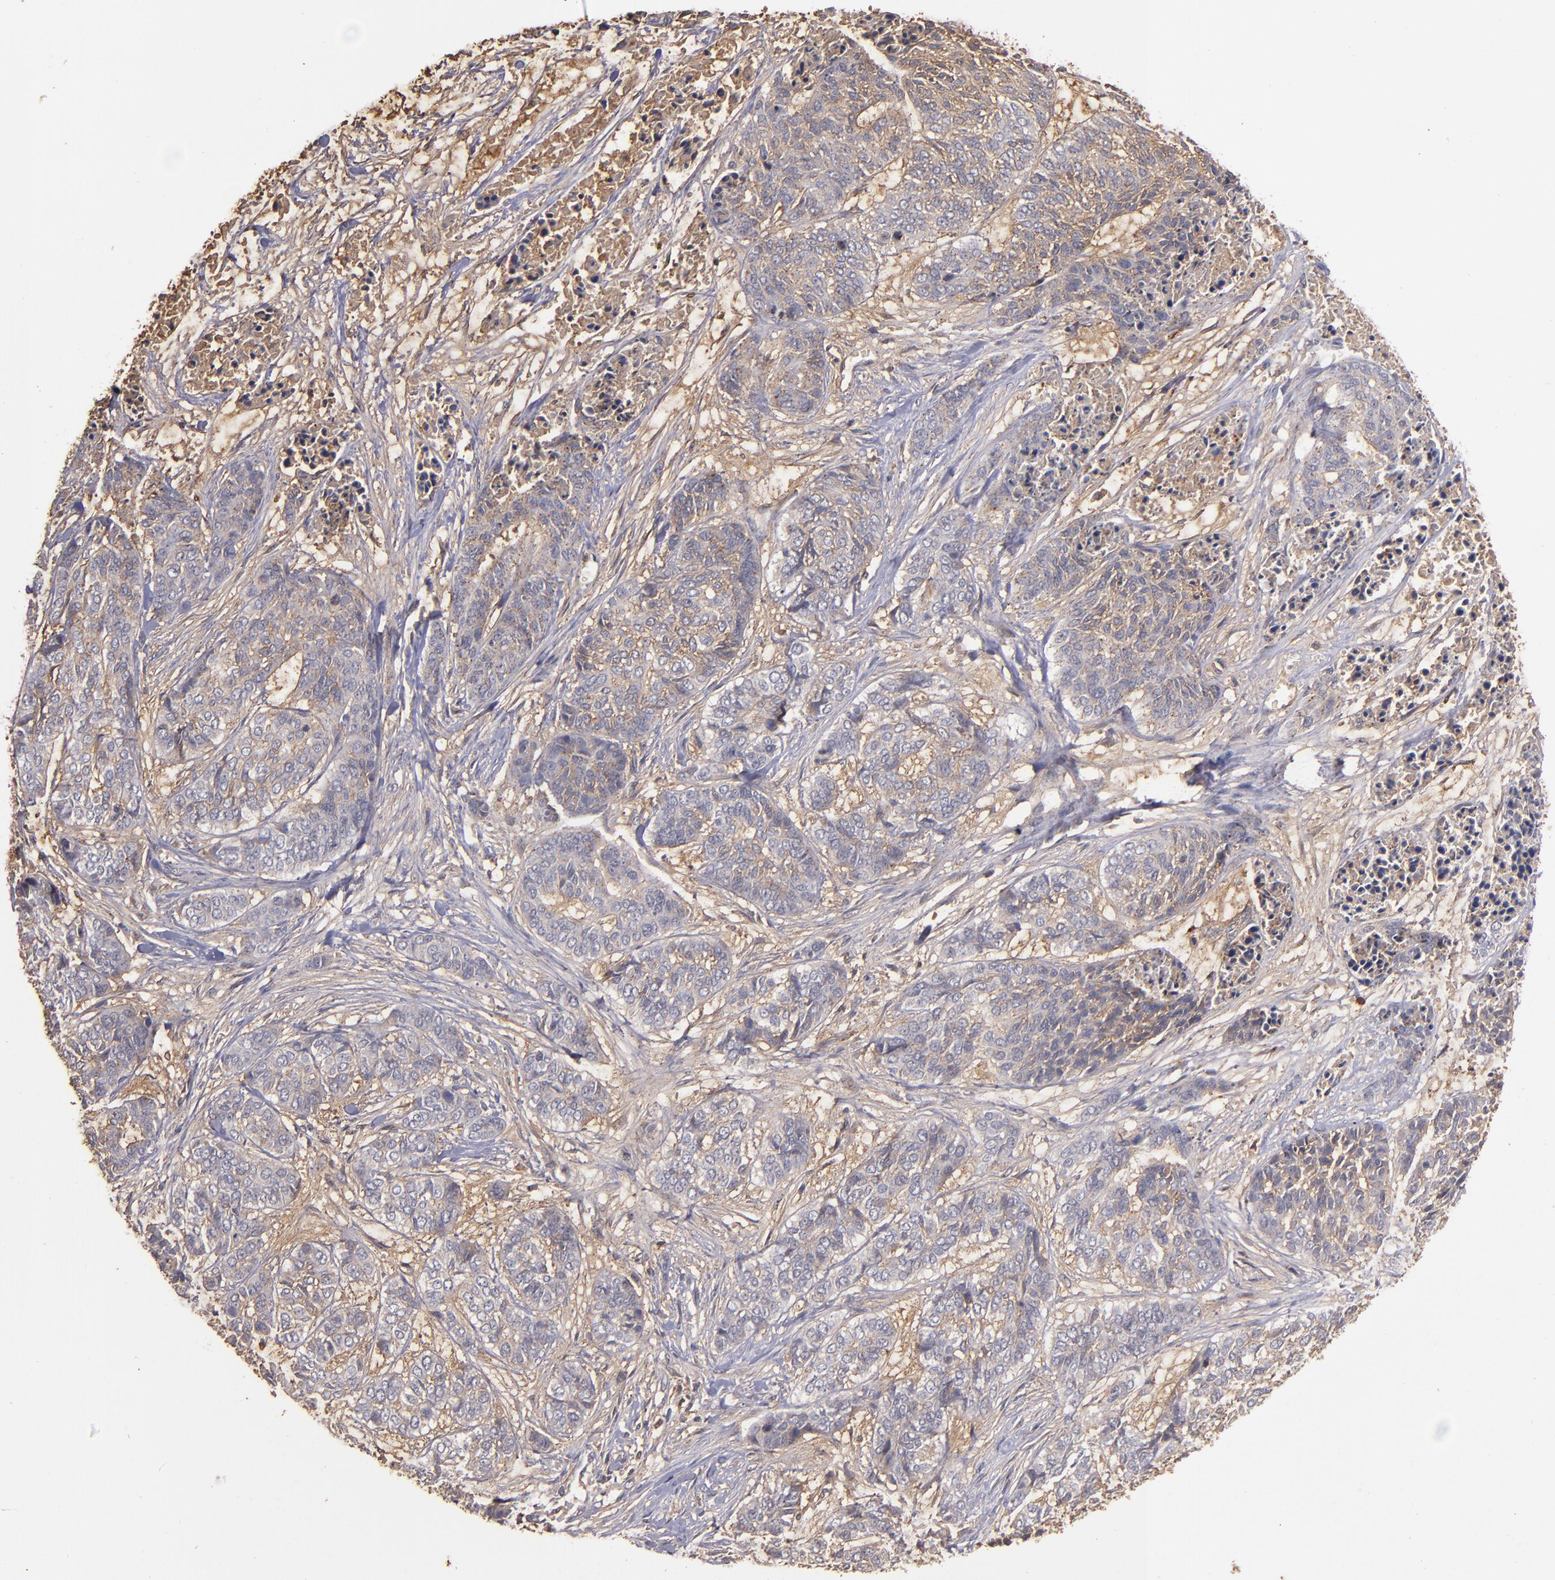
{"staining": {"intensity": "moderate", "quantity": ">75%", "location": "cytoplasmic/membranous"}, "tissue": "skin cancer", "cell_type": "Tumor cells", "image_type": "cancer", "snomed": [{"axis": "morphology", "description": "Basal cell carcinoma"}, {"axis": "topography", "description": "Skin"}], "caption": "This micrograph exhibits immunohistochemistry staining of human basal cell carcinoma (skin), with medium moderate cytoplasmic/membranous staining in approximately >75% of tumor cells.", "gene": "ZFYVE1", "patient": {"sex": "female", "age": 64}}